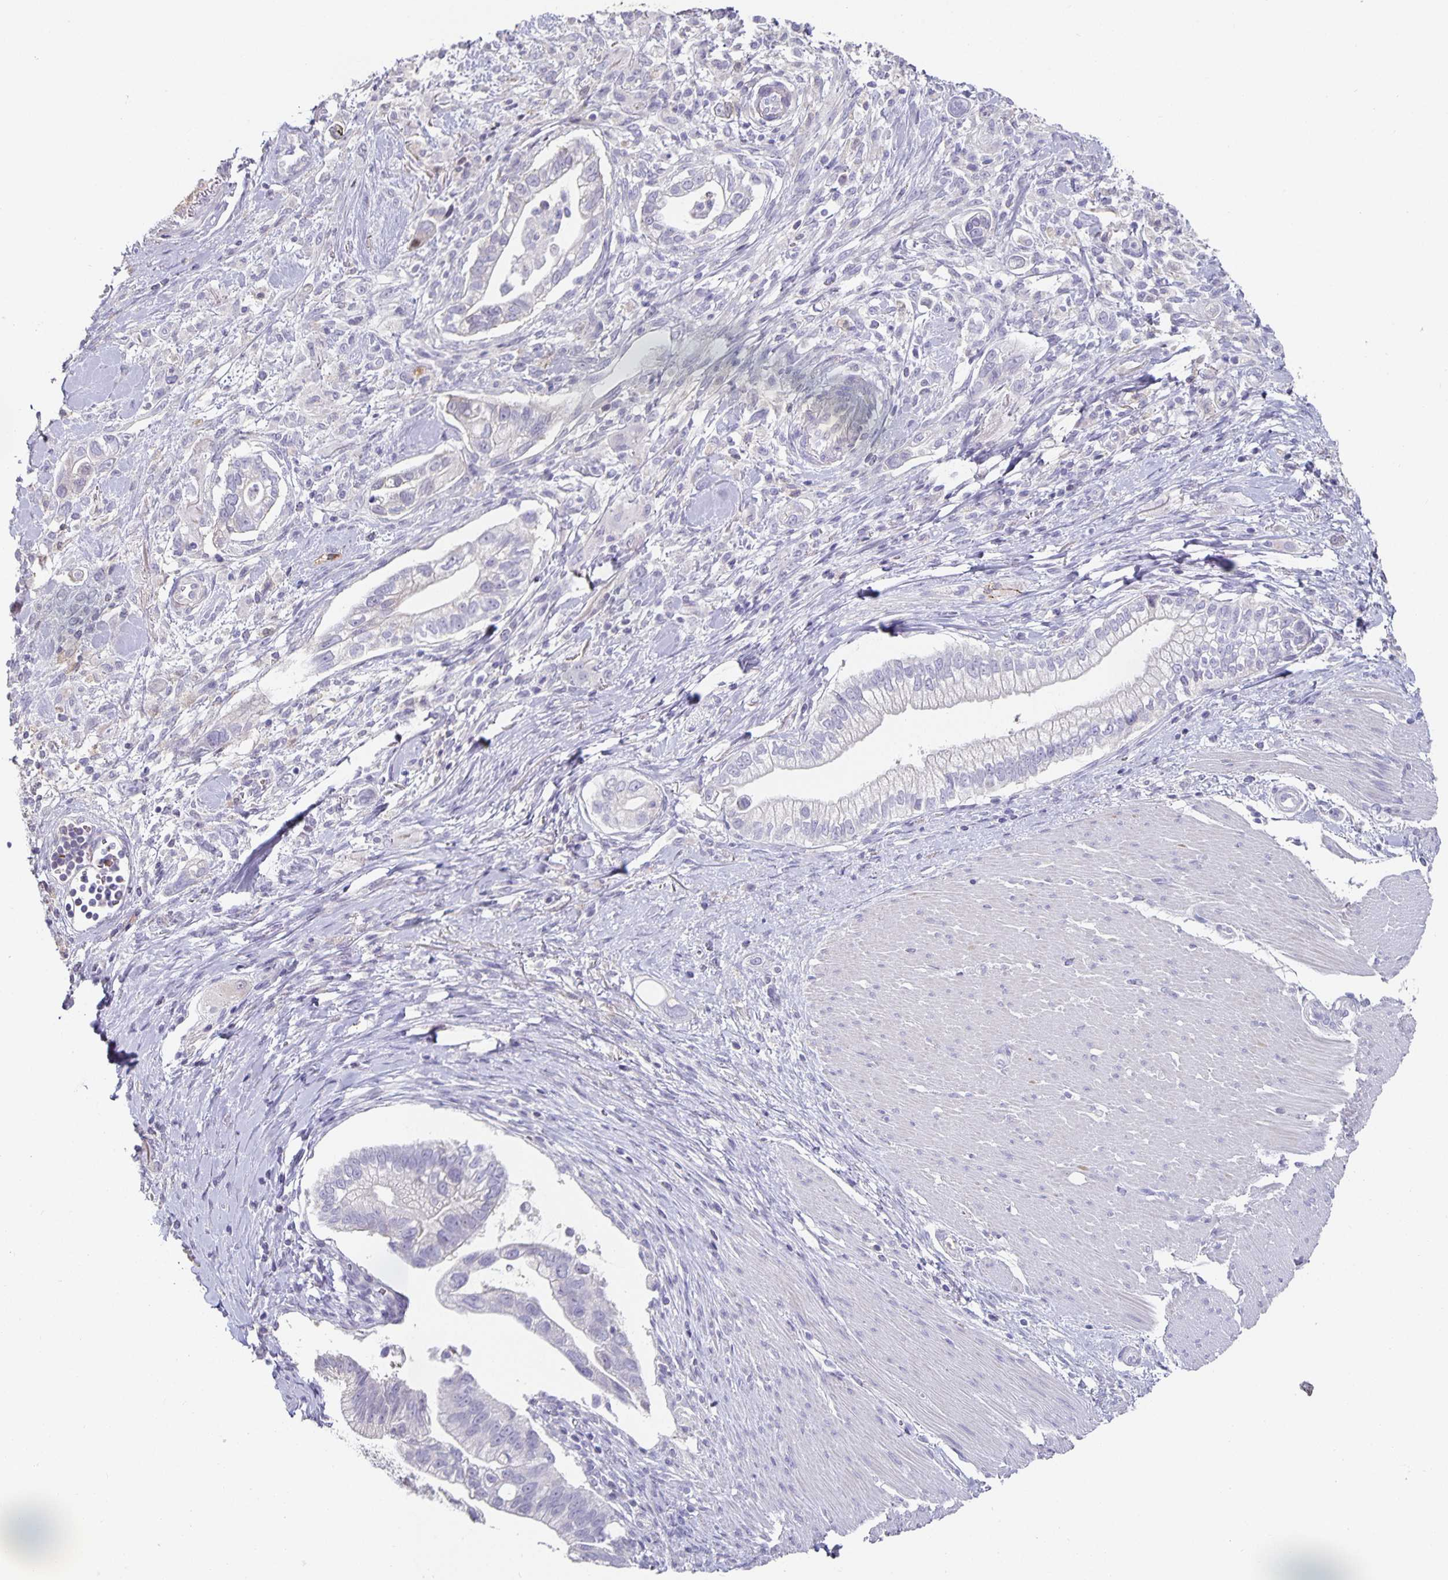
{"staining": {"intensity": "negative", "quantity": "none", "location": "none"}, "tissue": "pancreatic cancer", "cell_type": "Tumor cells", "image_type": "cancer", "snomed": [{"axis": "morphology", "description": "Adenocarcinoma, NOS"}, {"axis": "topography", "description": "Pancreas"}], "caption": "Immunohistochemical staining of human pancreatic adenocarcinoma reveals no significant staining in tumor cells.", "gene": "CHGA", "patient": {"sex": "male", "age": 70}}